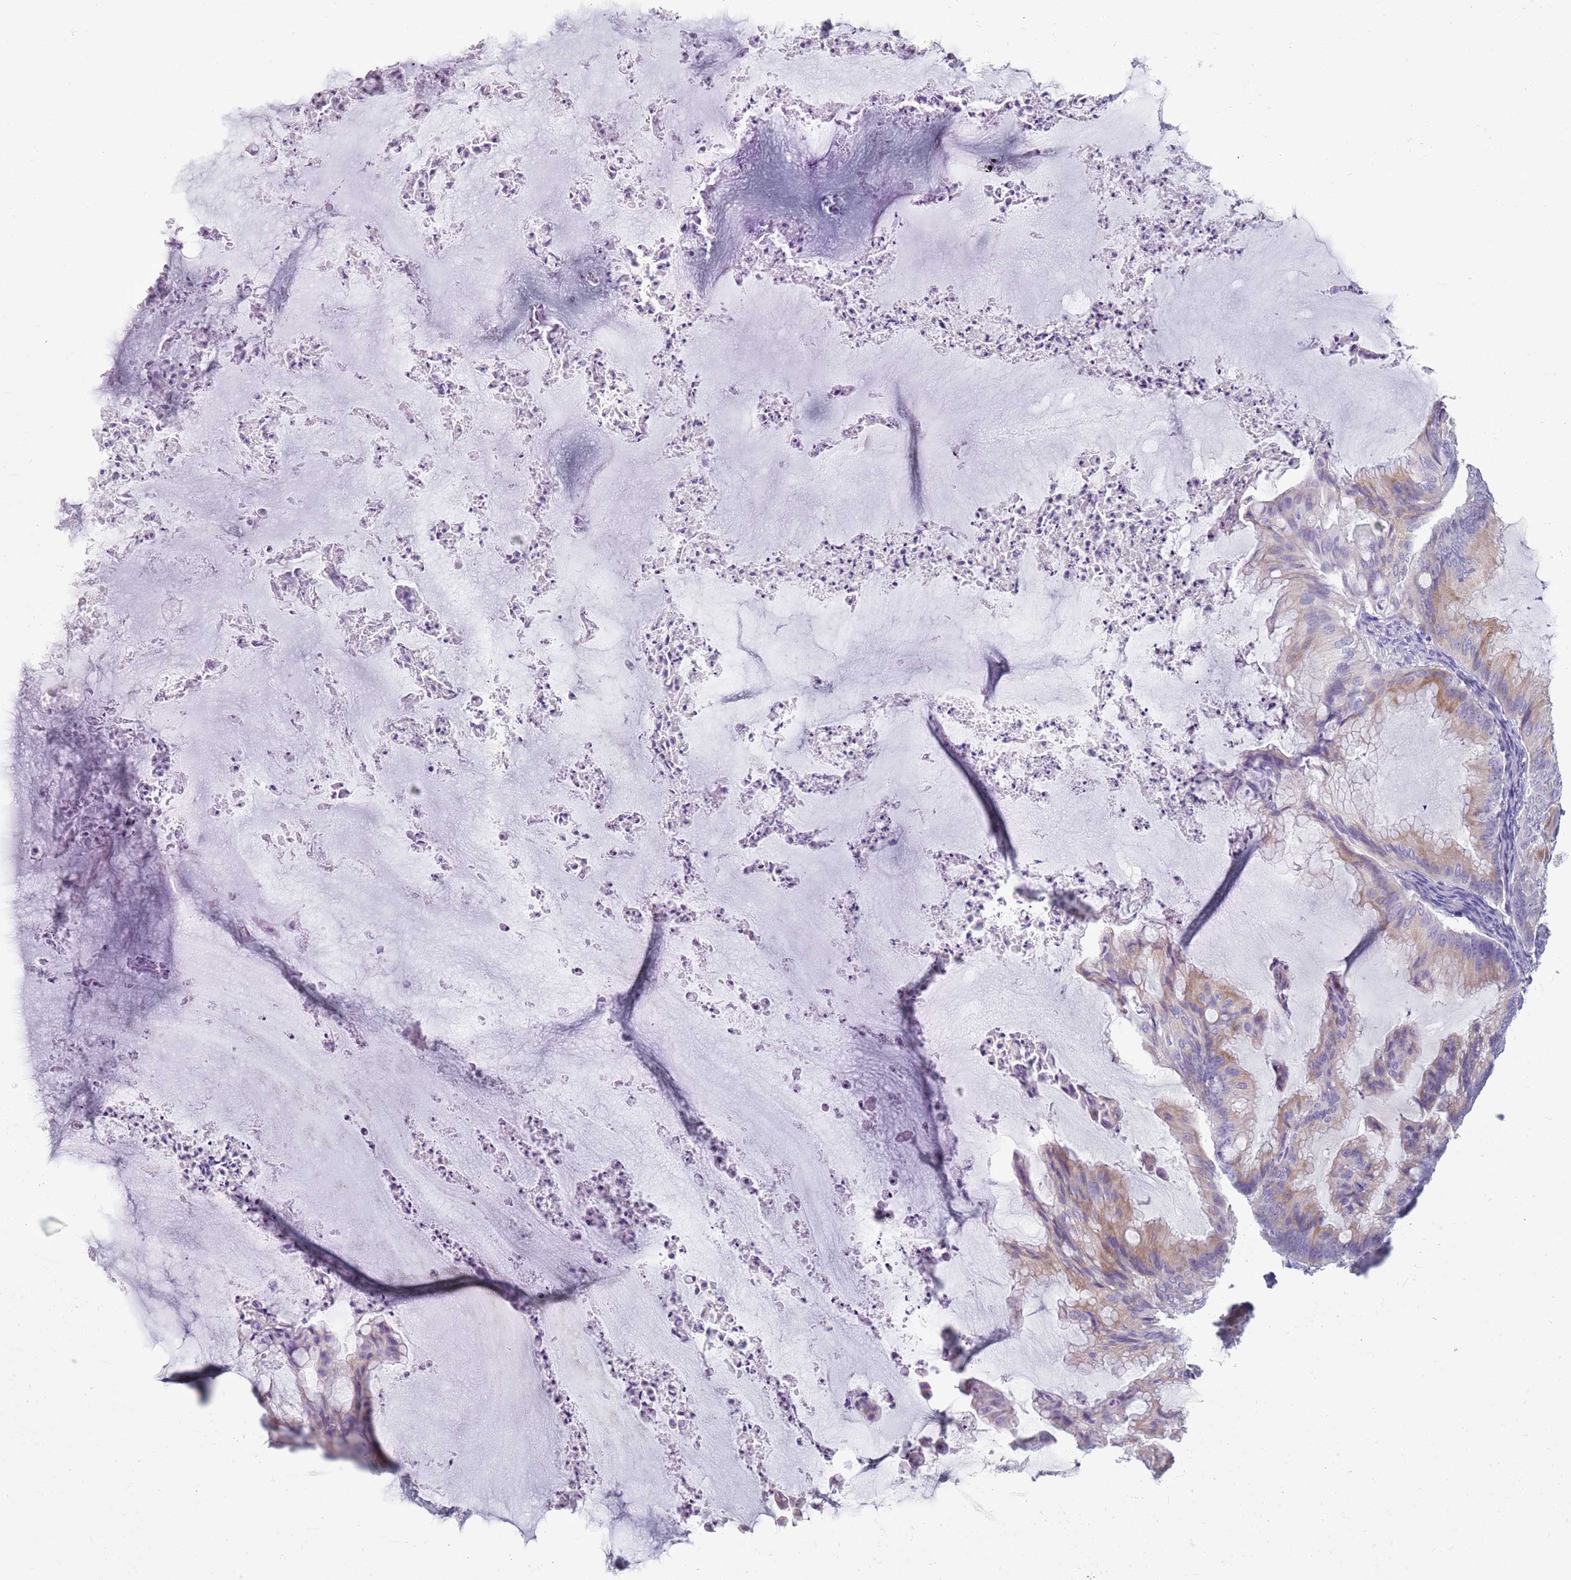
{"staining": {"intensity": "moderate", "quantity": "<25%", "location": "cytoplasmic/membranous"}, "tissue": "ovarian cancer", "cell_type": "Tumor cells", "image_type": "cancer", "snomed": [{"axis": "morphology", "description": "Cystadenocarcinoma, mucinous, NOS"}, {"axis": "topography", "description": "Ovary"}], "caption": "Immunohistochemical staining of ovarian cancer (mucinous cystadenocarcinoma) displays low levels of moderate cytoplasmic/membranous positivity in about <25% of tumor cells.", "gene": "HYOU1", "patient": {"sex": "female", "age": 71}}